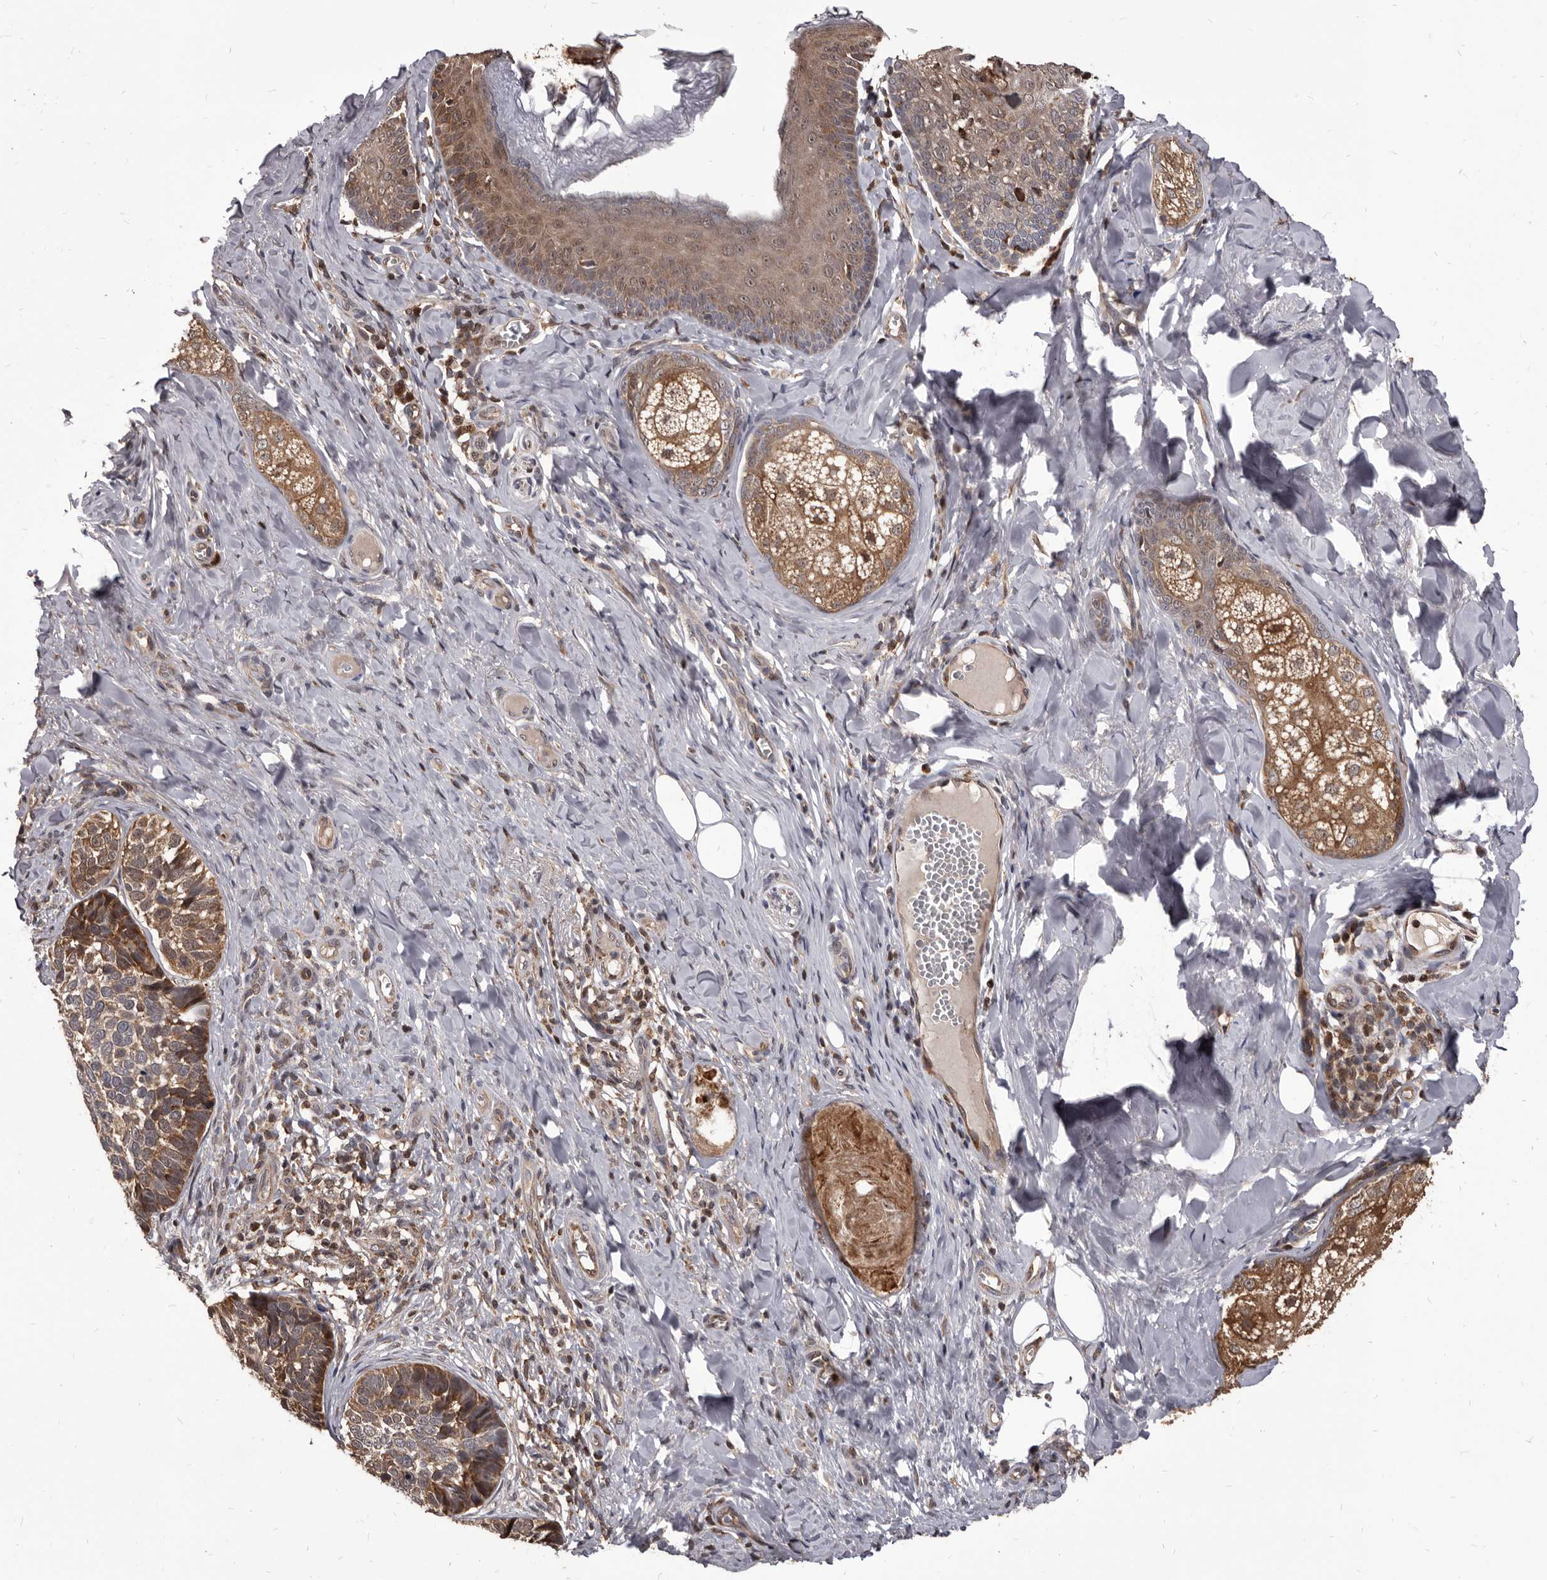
{"staining": {"intensity": "moderate", "quantity": ">75%", "location": "cytoplasmic/membranous"}, "tissue": "skin cancer", "cell_type": "Tumor cells", "image_type": "cancer", "snomed": [{"axis": "morphology", "description": "Basal cell carcinoma"}, {"axis": "topography", "description": "Skin"}], "caption": "The photomicrograph exhibits immunohistochemical staining of skin cancer. There is moderate cytoplasmic/membranous expression is identified in about >75% of tumor cells. (IHC, brightfield microscopy, high magnification).", "gene": "MAP3K14", "patient": {"sex": "male", "age": 62}}